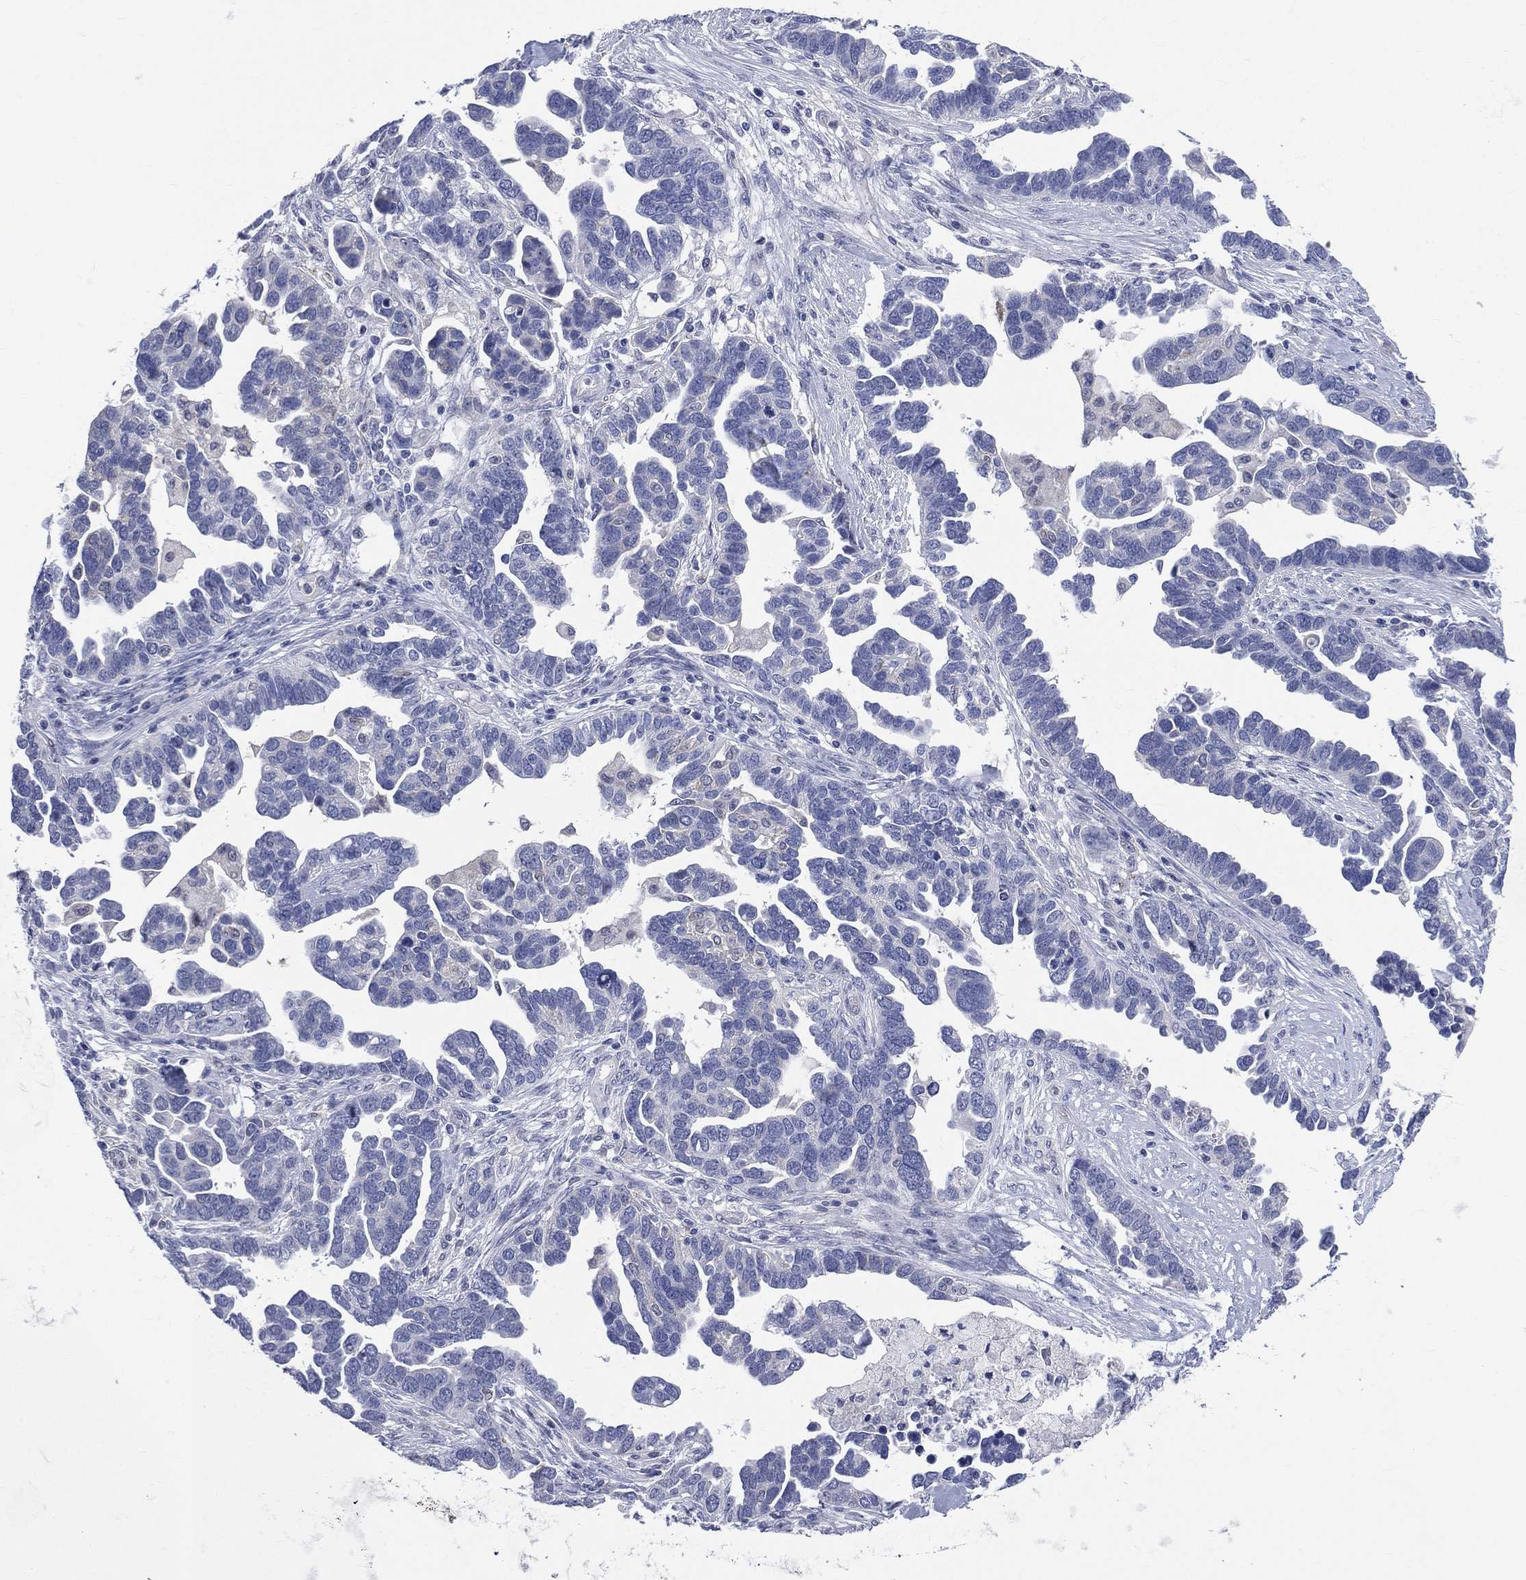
{"staining": {"intensity": "negative", "quantity": "none", "location": "none"}, "tissue": "ovarian cancer", "cell_type": "Tumor cells", "image_type": "cancer", "snomed": [{"axis": "morphology", "description": "Cystadenocarcinoma, serous, NOS"}, {"axis": "topography", "description": "Ovary"}], "caption": "Immunohistochemistry of ovarian serous cystadenocarcinoma displays no staining in tumor cells.", "gene": "AKAP3", "patient": {"sex": "female", "age": 54}}